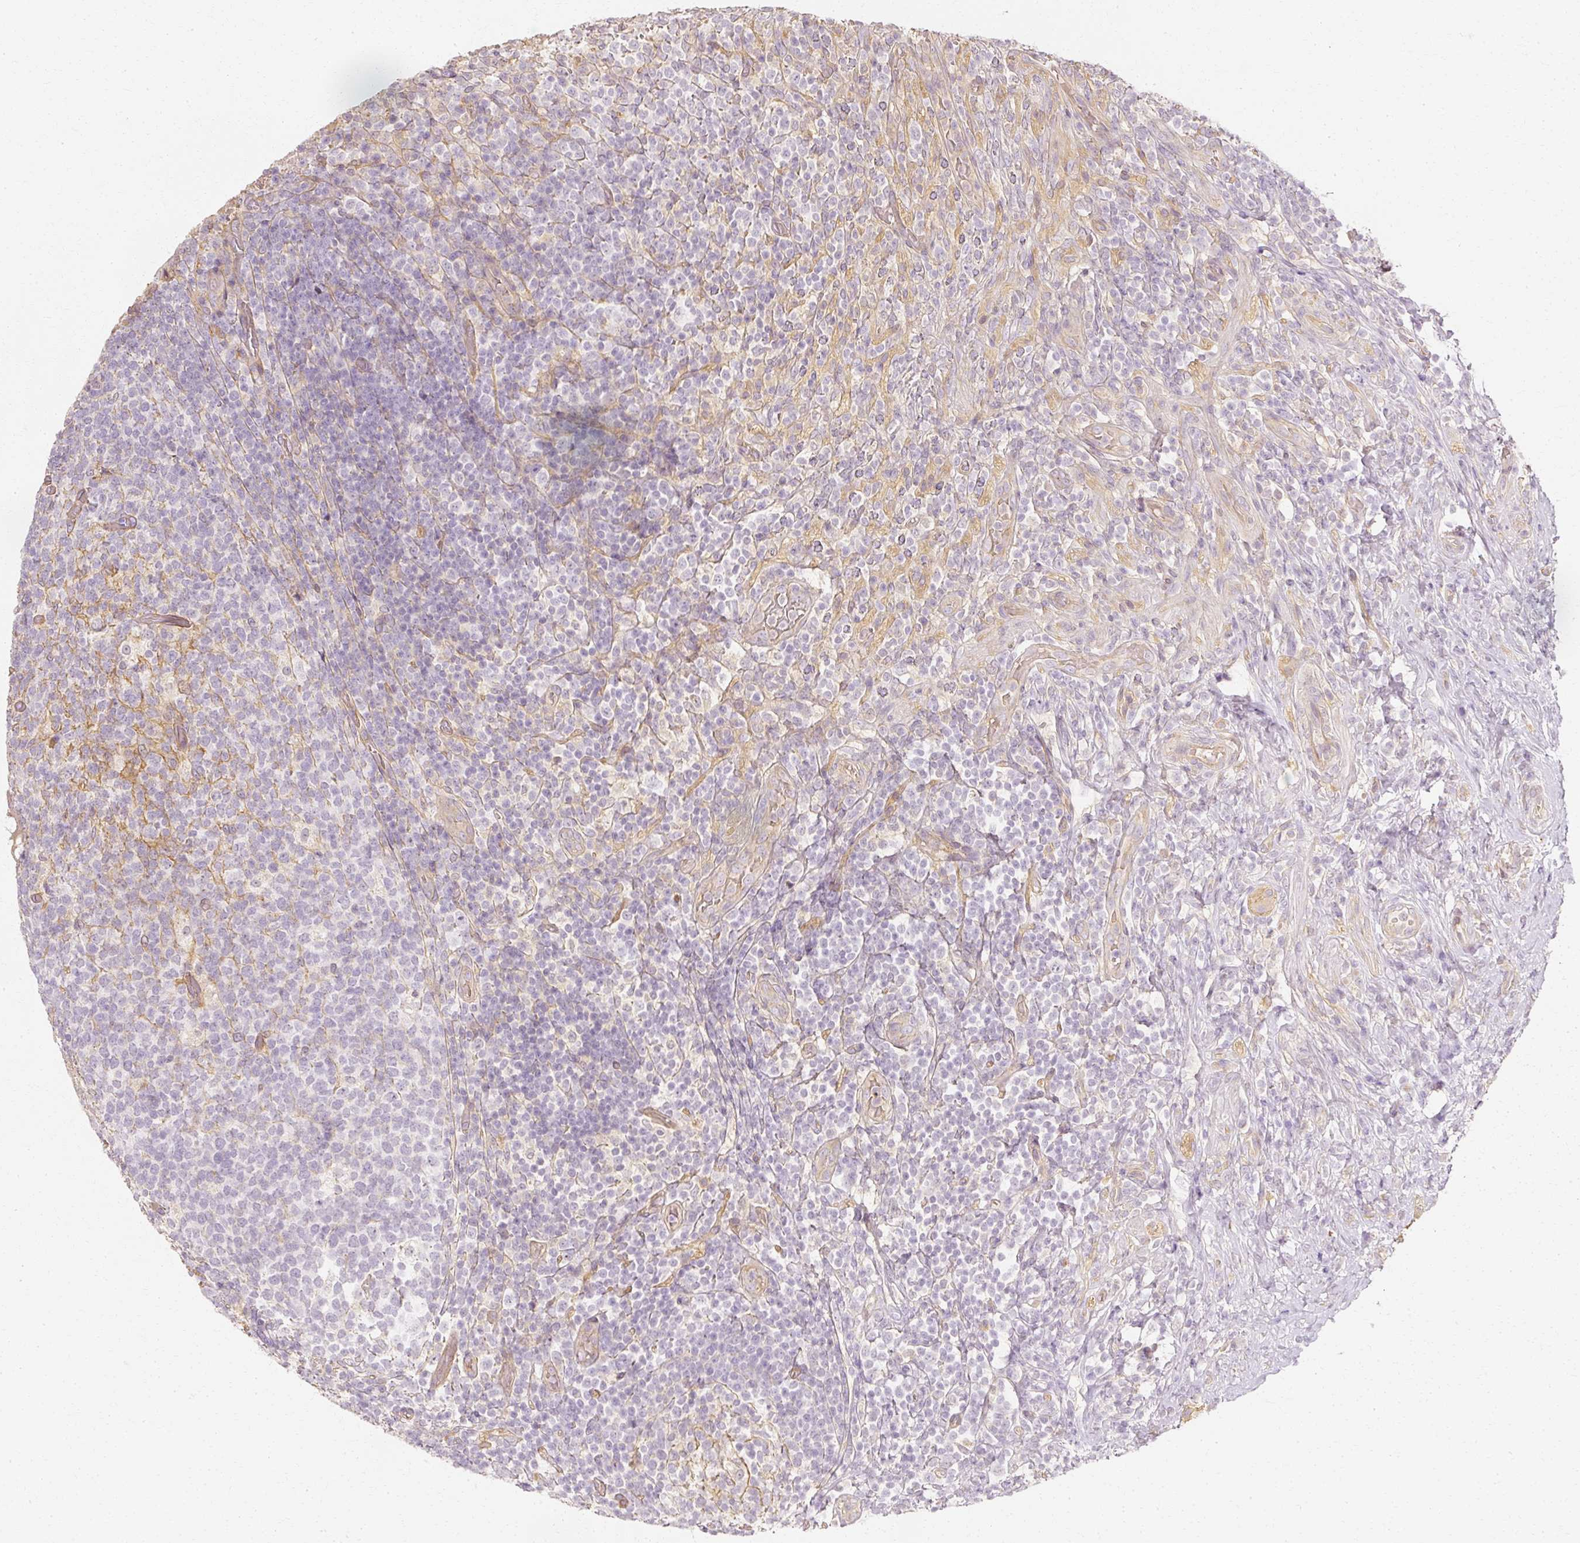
{"staining": {"intensity": "moderate", "quantity": "25%-75%", "location": "cytoplasmic/membranous"}, "tissue": "appendix", "cell_type": "Glandular cells", "image_type": "normal", "snomed": [{"axis": "morphology", "description": "Normal tissue, NOS"}, {"axis": "topography", "description": "Appendix"}], "caption": "A brown stain shows moderate cytoplasmic/membranous expression of a protein in glandular cells of unremarkable appendix. The staining is performed using DAB brown chromogen to label protein expression. The nuclei are counter-stained blue using hematoxylin.", "gene": "GNAQ", "patient": {"sex": "female", "age": 43}}